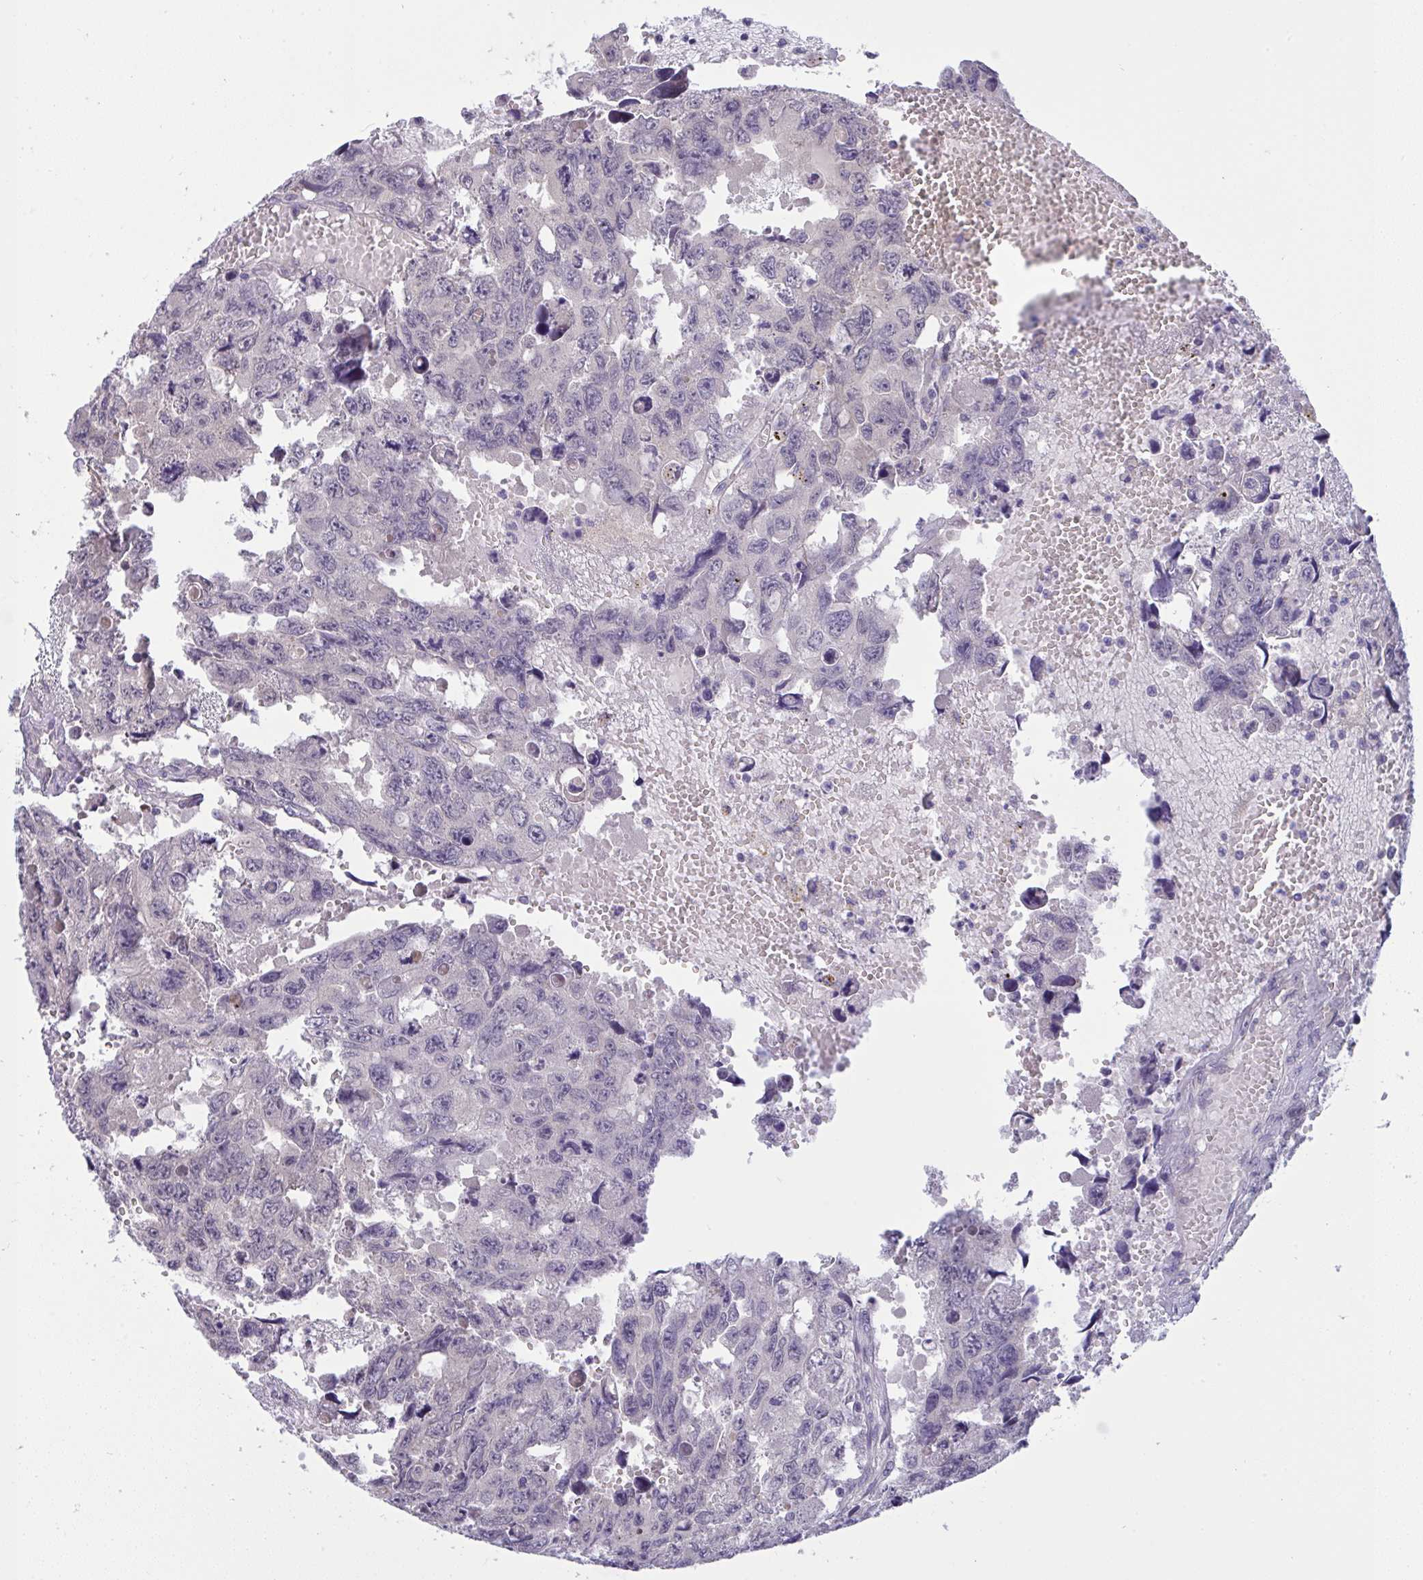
{"staining": {"intensity": "negative", "quantity": "none", "location": "none"}, "tissue": "testis cancer", "cell_type": "Tumor cells", "image_type": "cancer", "snomed": [{"axis": "morphology", "description": "Seminoma, NOS"}, {"axis": "topography", "description": "Testis"}], "caption": "The IHC photomicrograph has no significant expression in tumor cells of seminoma (testis) tissue.", "gene": "TMEM41A", "patient": {"sex": "male", "age": 26}}